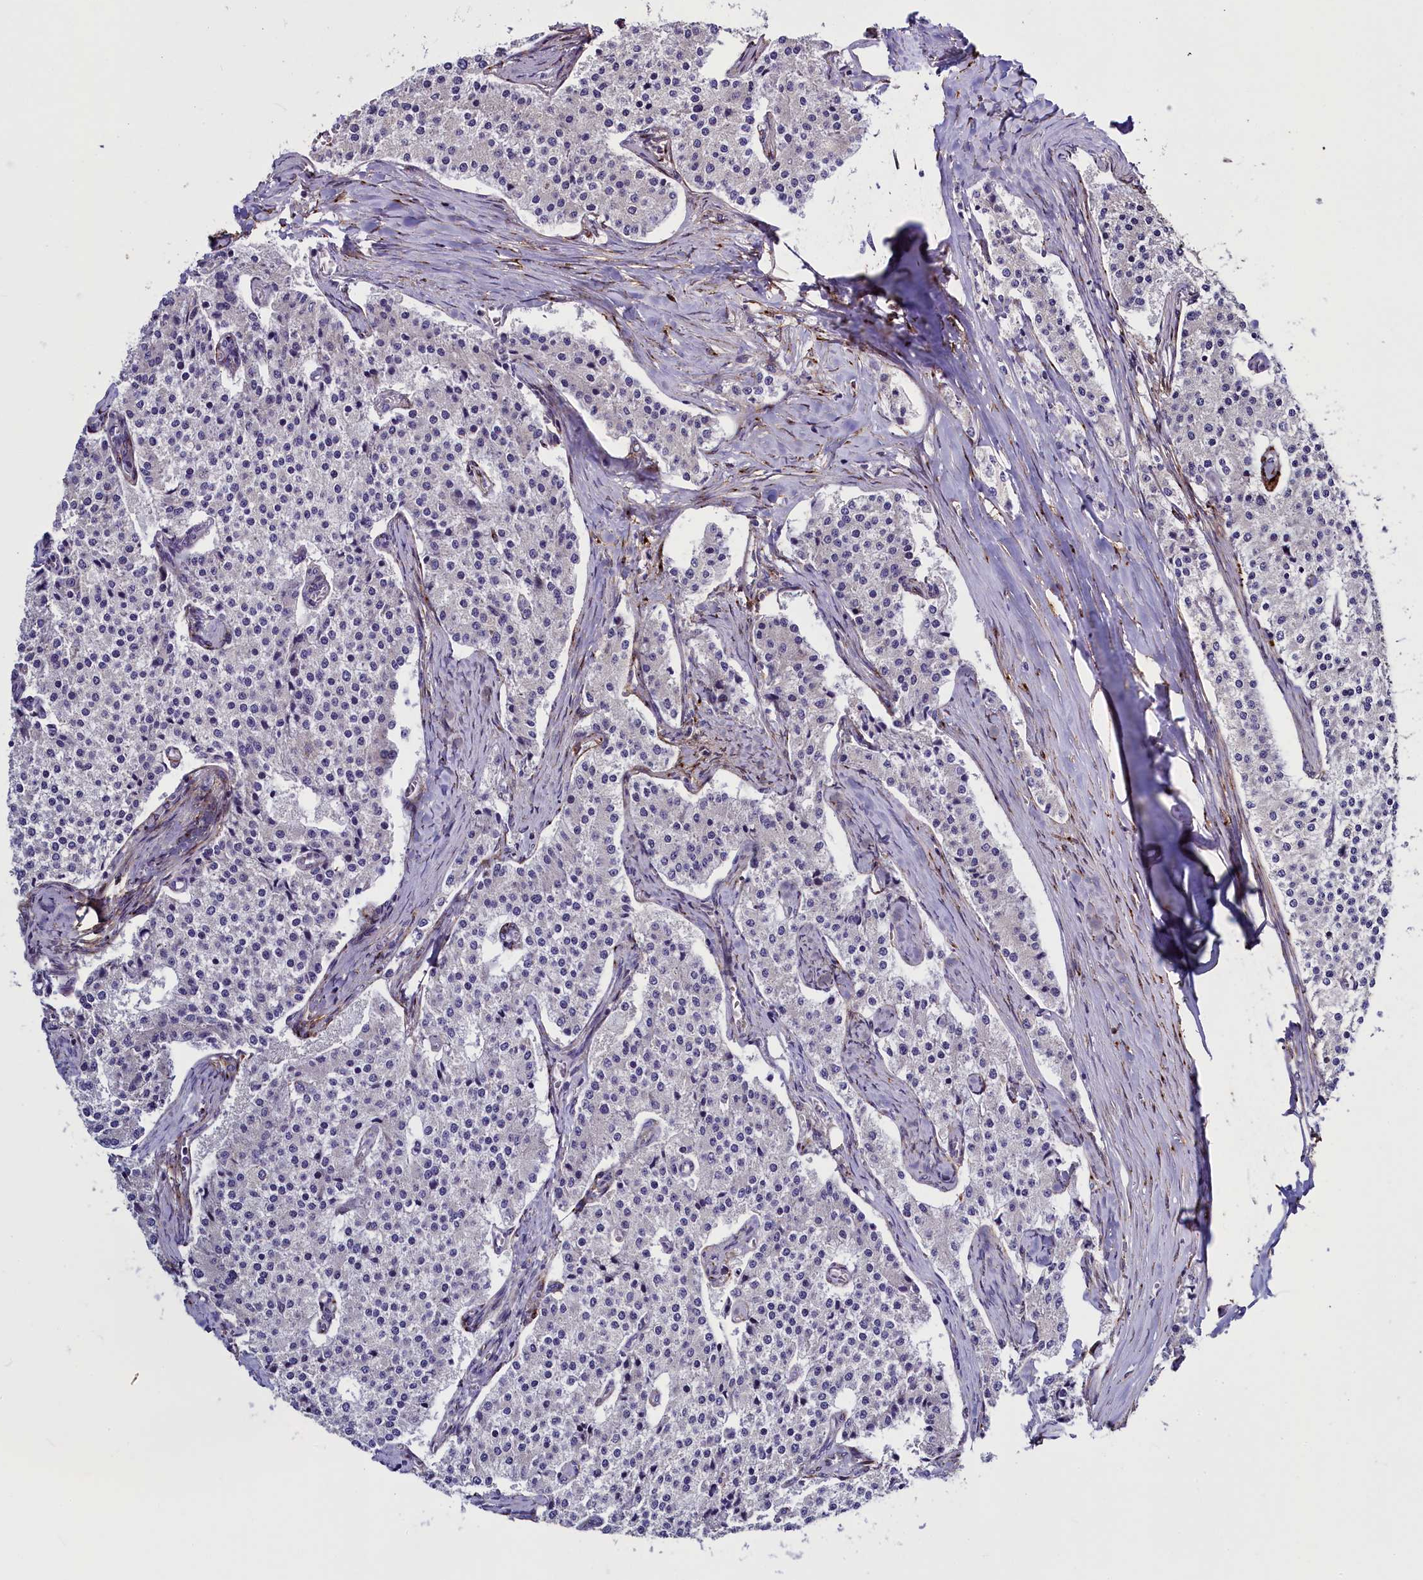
{"staining": {"intensity": "negative", "quantity": "none", "location": "none"}, "tissue": "carcinoid", "cell_type": "Tumor cells", "image_type": "cancer", "snomed": [{"axis": "morphology", "description": "Carcinoid, malignant, NOS"}, {"axis": "topography", "description": "Colon"}], "caption": "IHC of carcinoid demonstrates no positivity in tumor cells.", "gene": "MRC2", "patient": {"sex": "female", "age": 52}}